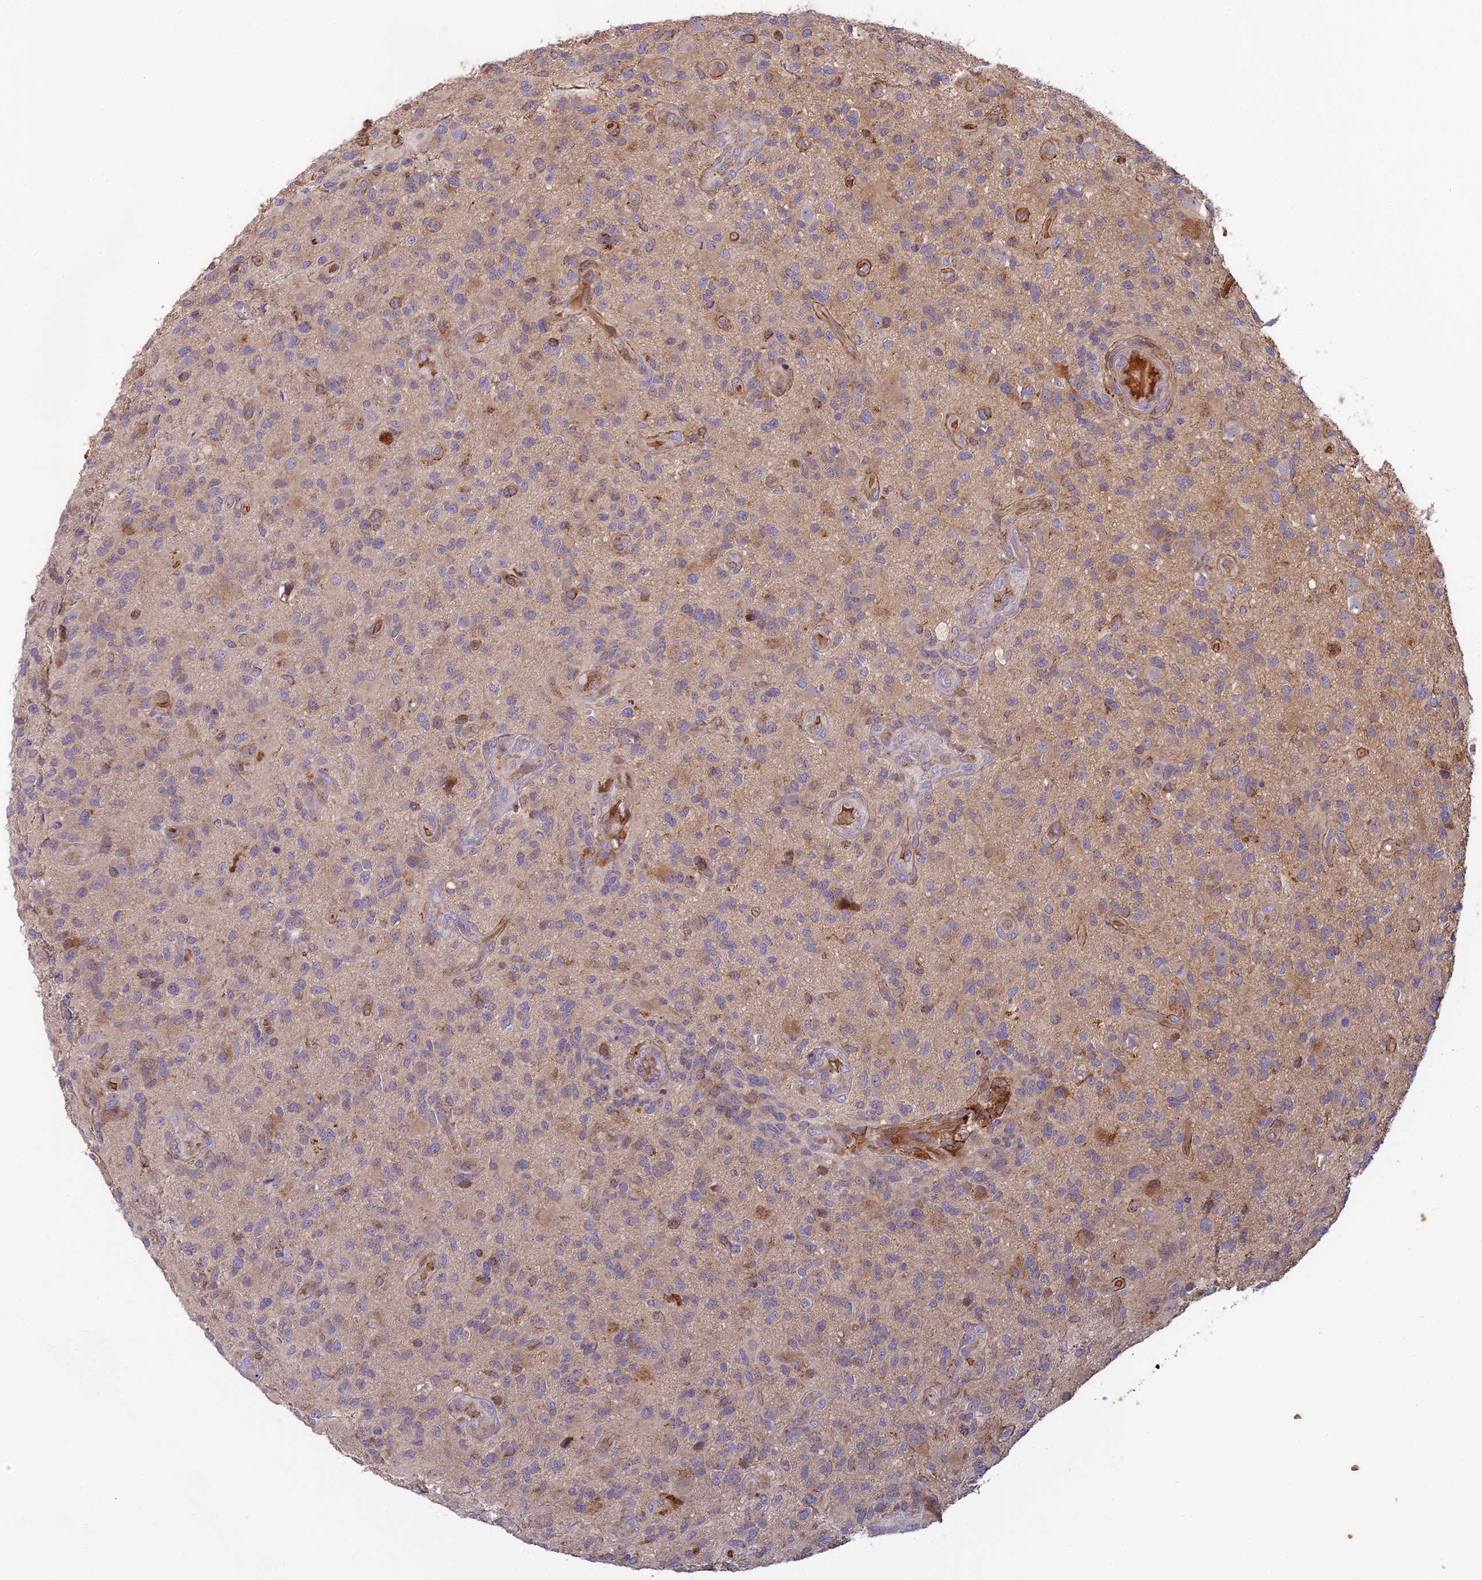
{"staining": {"intensity": "moderate", "quantity": "25%-75%", "location": "cytoplasmic/membranous"}, "tissue": "glioma", "cell_type": "Tumor cells", "image_type": "cancer", "snomed": [{"axis": "morphology", "description": "Glioma, malignant, High grade"}, {"axis": "topography", "description": "Brain"}], "caption": "The immunohistochemical stain labels moderate cytoplasmic/membranous positivity in tumor cells of malignant glioma (high-grade) tissue.", "gene": "UFSP2", "patient": {"sex": "male", "age": 47}}